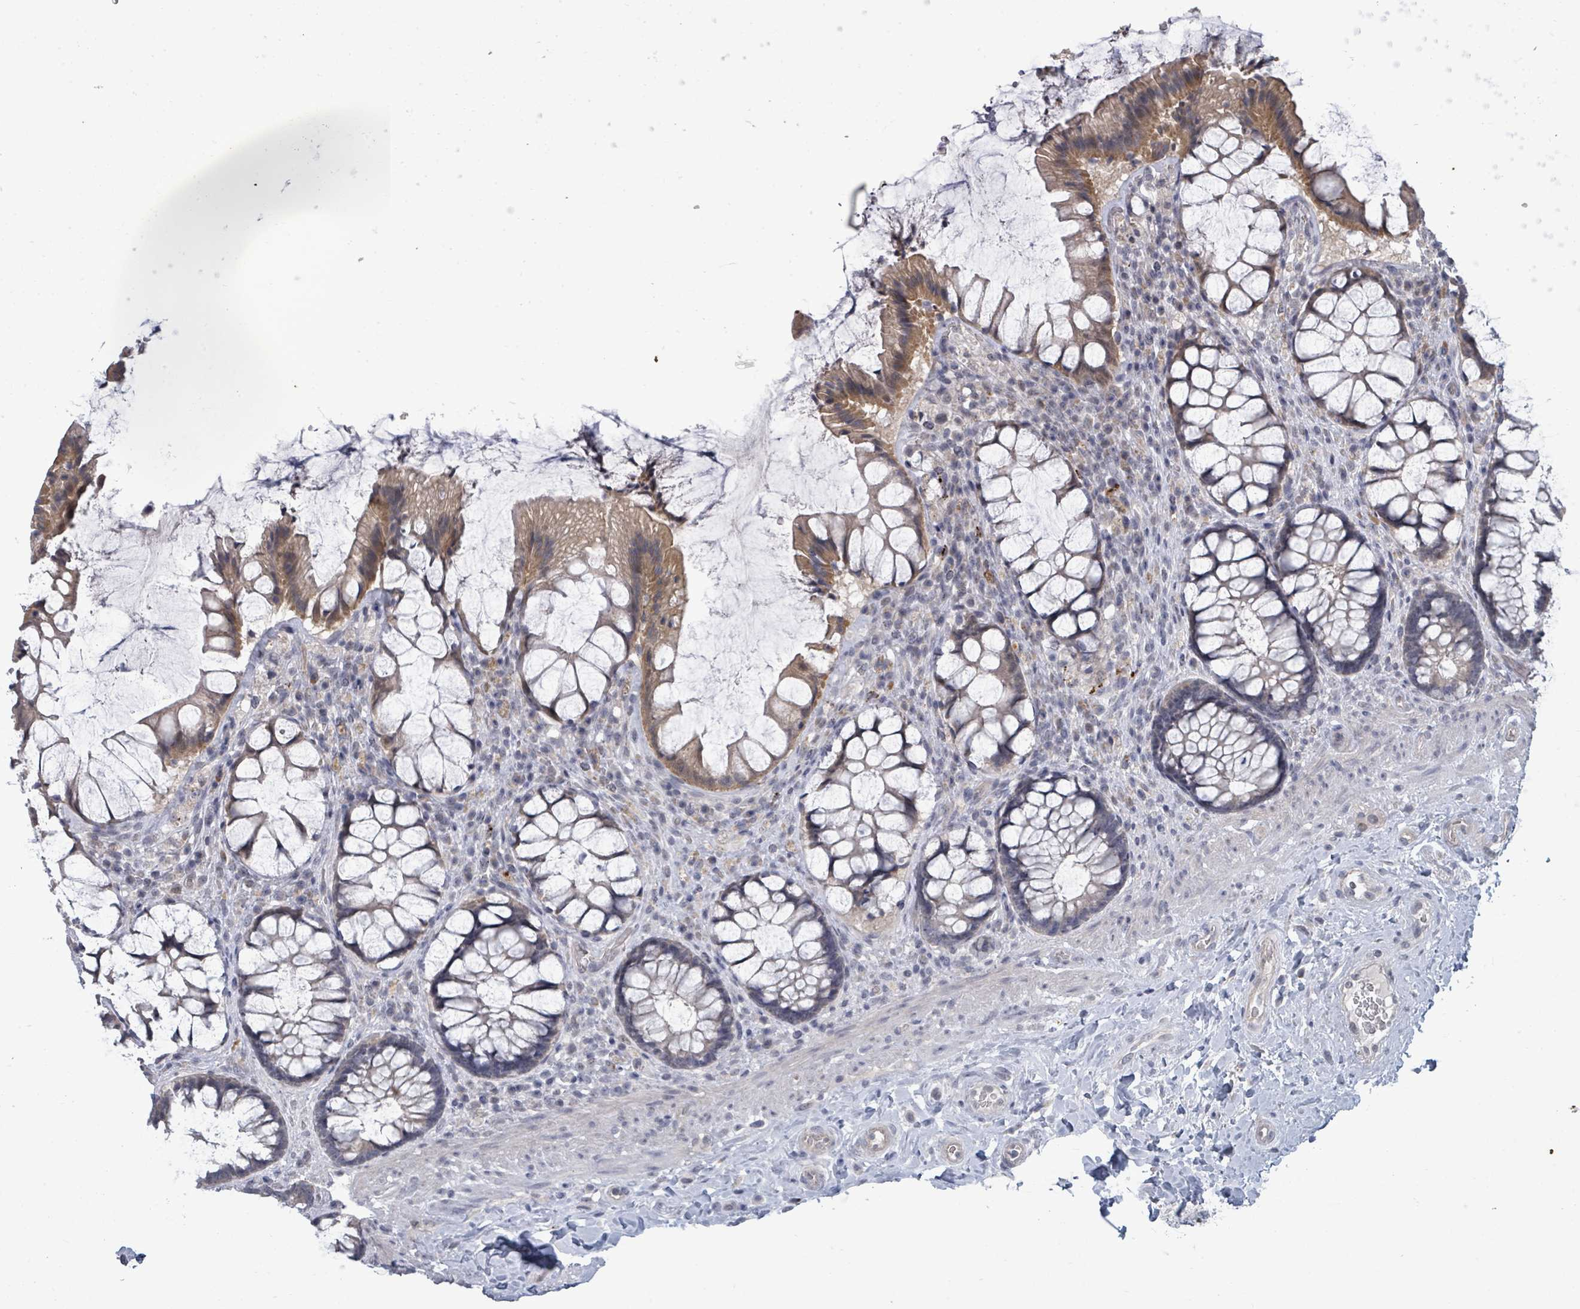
{"staining": {"intensity": "weak", "quantity": "25%-75%", "location": "cytoplasmic/membranous"}, "tissue": "rectum", "cell_type": "Glandular cells", "image_type": "normal", "snomed": [{"axis": "morphology", "description": "Normal tissue, NOS"}, {"axis": "topography", "description": "Rectum"}], "caption": "Protein analysis of unremarkable rectum demonstrates weak cytoplasmic/membranous staining in approximately 25%-75% of glandular cells.", "gene": "ASB12", "patient": {"sex": "female", "age": 58}}